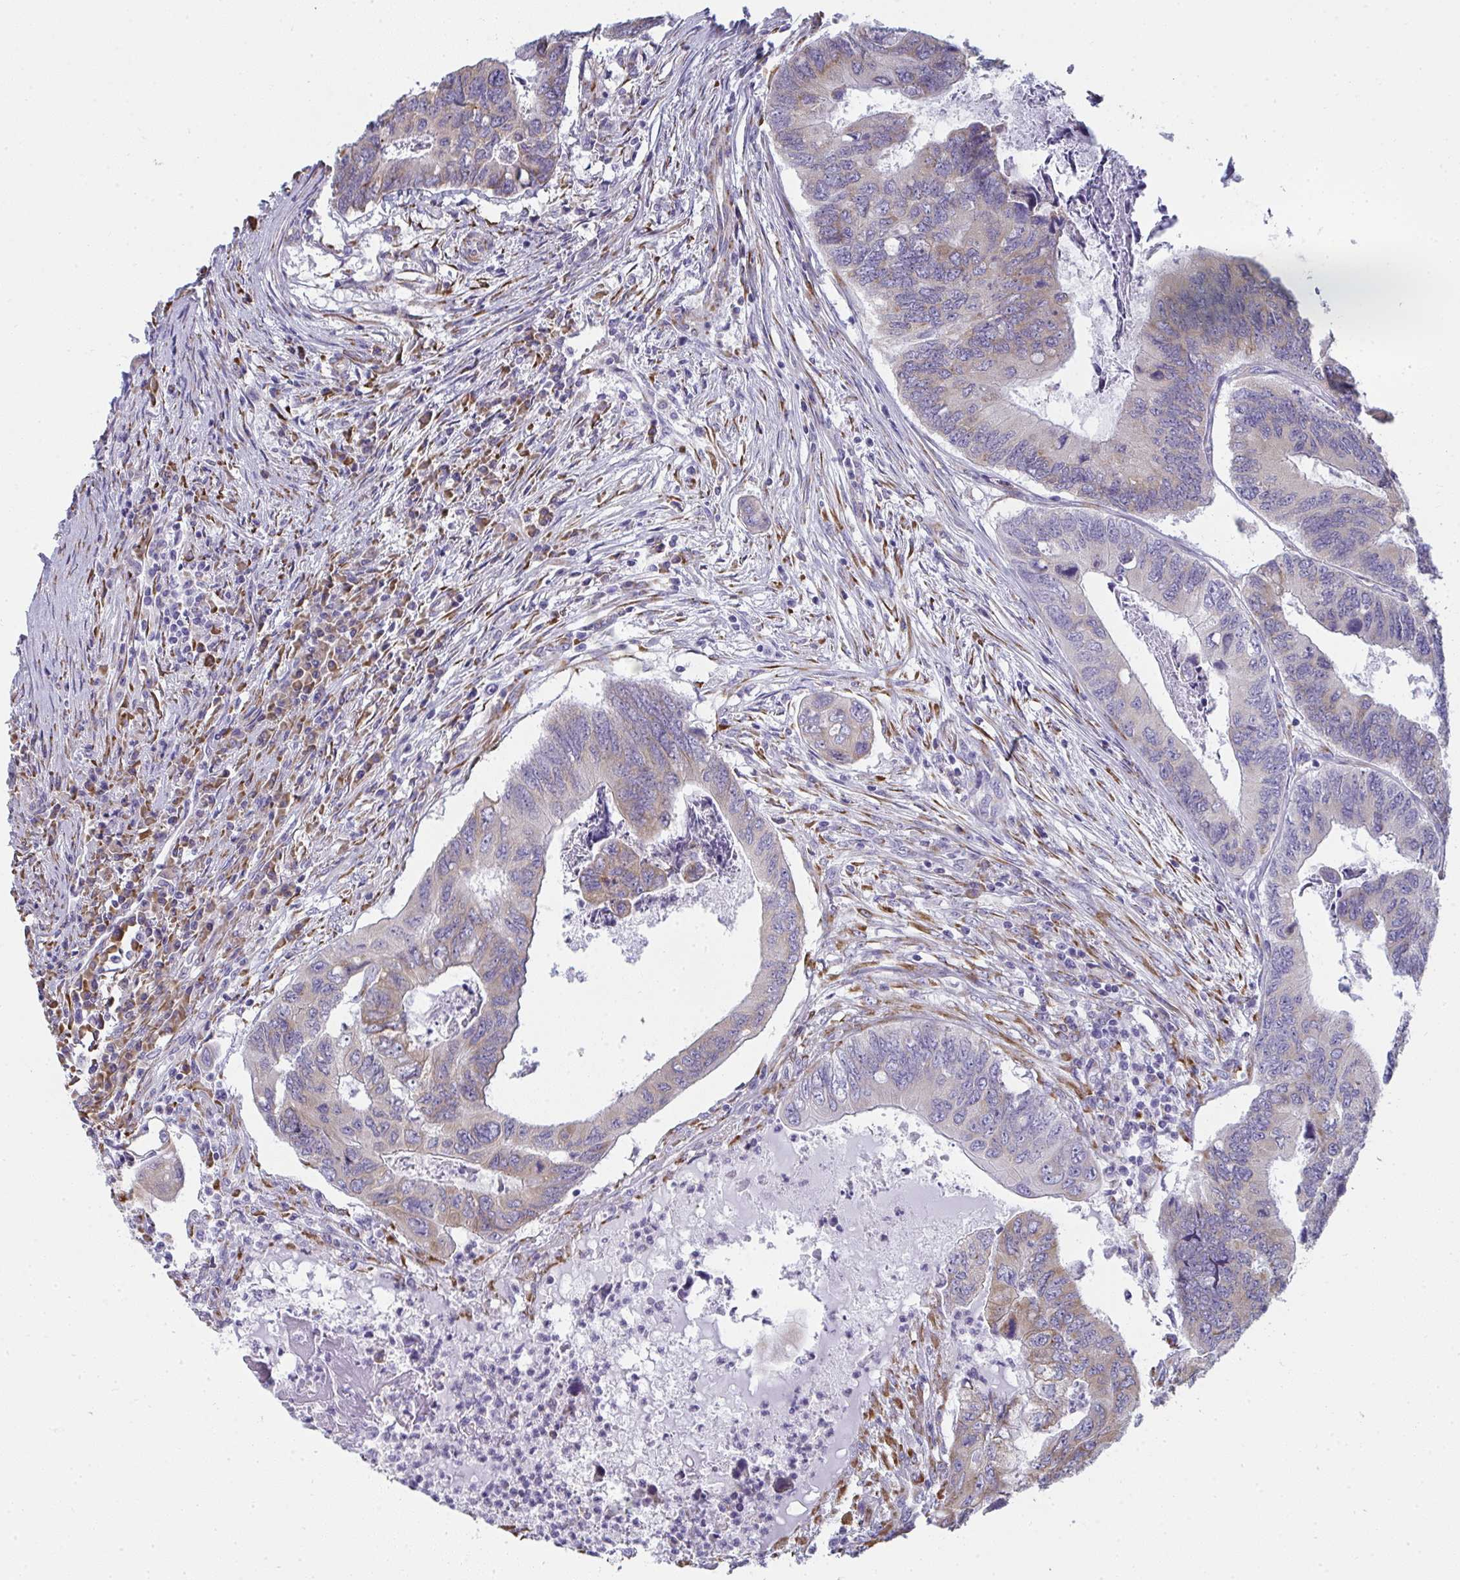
{"staining": {"intensity": "weak", "quantity": "<25%", "location": "cytoplasmic/membranous"}, "tissue": "colorectal cancer", "cell_type": "Tumor cells", "image_type": "cancer", "snomed": [{"axis": "morphology", "description": "Adenocarcinoma, NOS"}, {"axis": "topography", "description": "Colon"}], "caption": "Immunohistochemistry histopathology image of human colorectal adenocarcinoma stained for a protein (brown), which displays no staining in tumor cells. Nuclei are stained in blue.", "gene": "SHROOM1", "patient": {"sex": "female", "age": 67}}